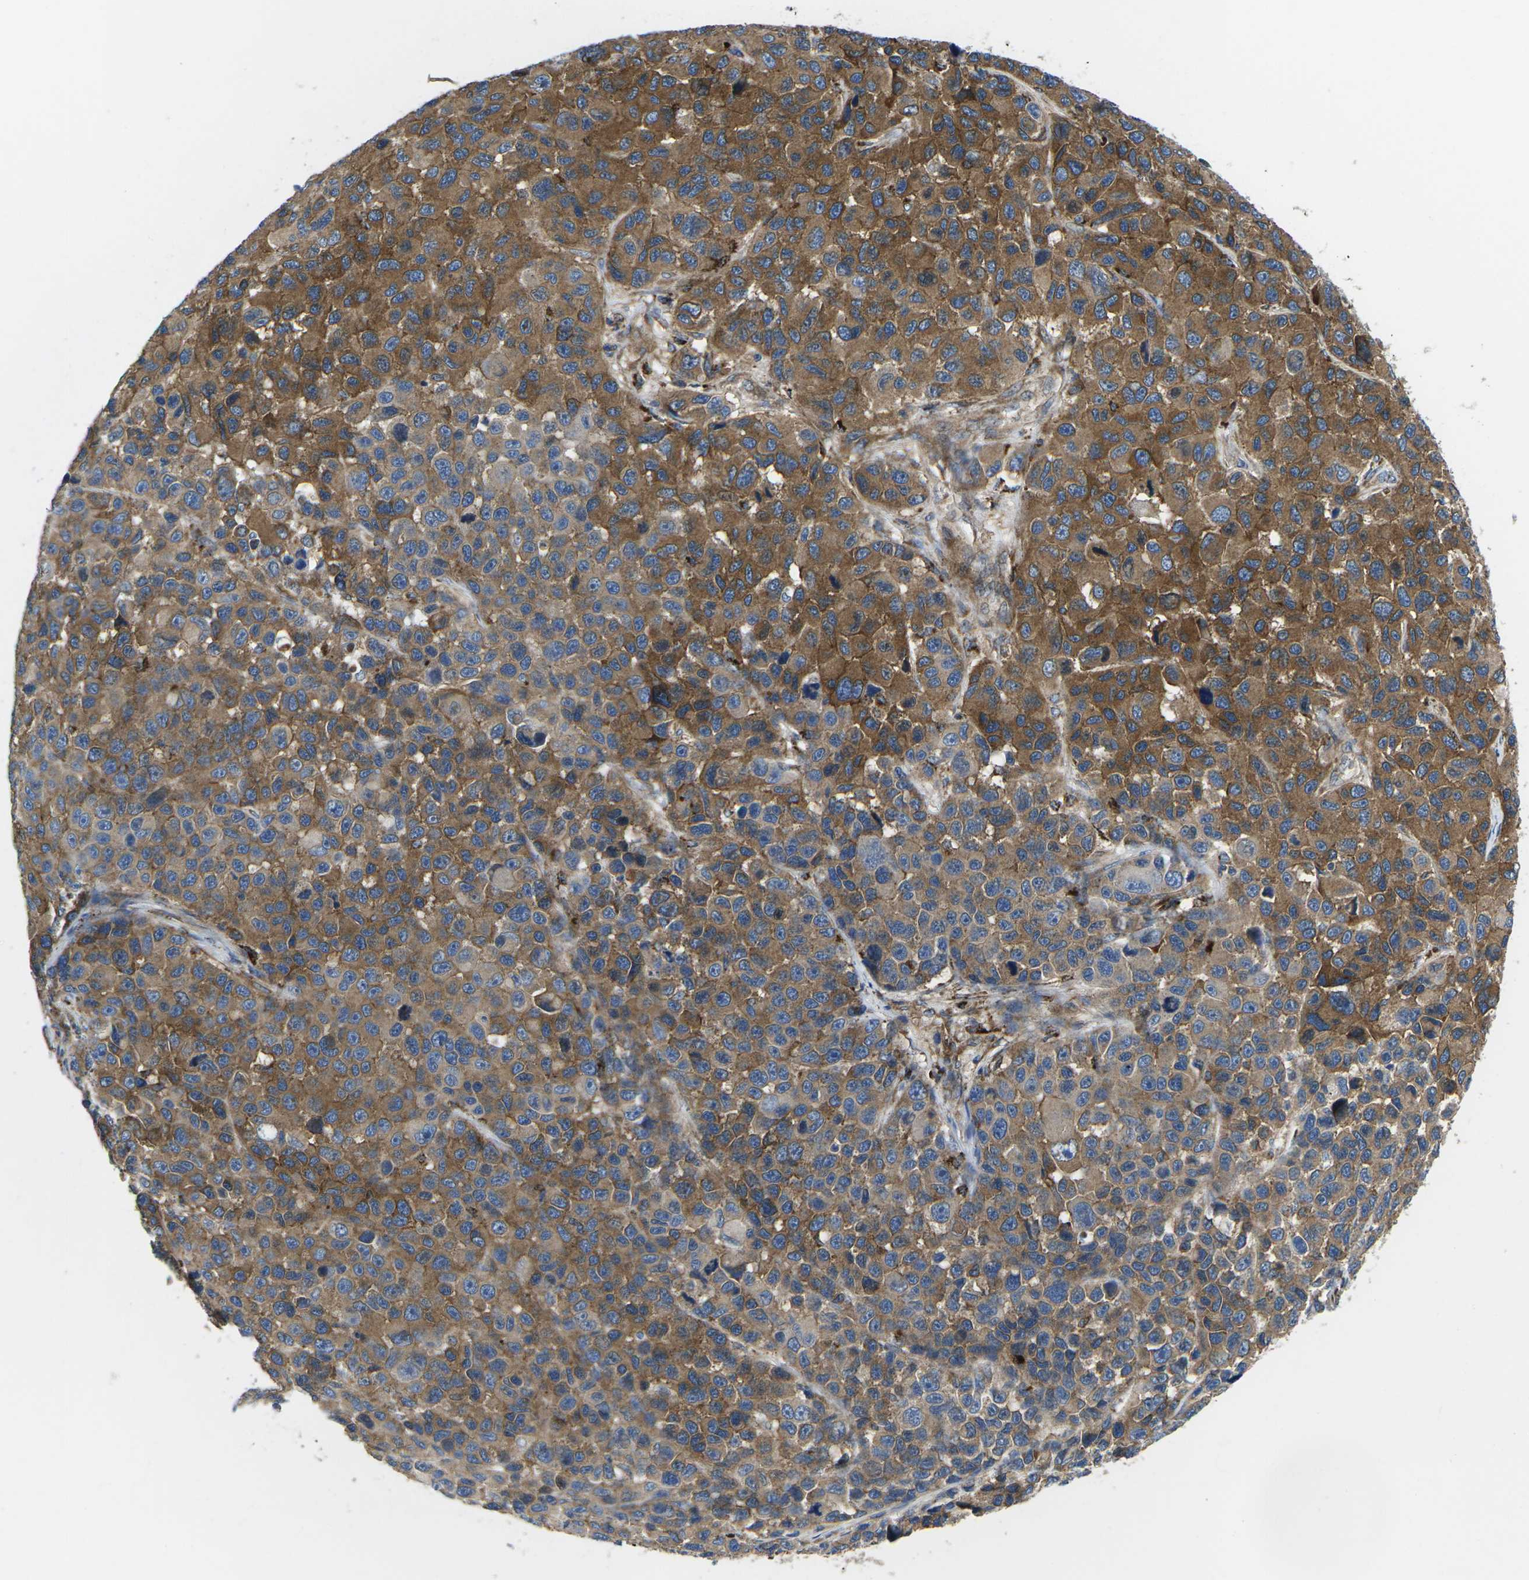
{"staining": {"intensity": "moderate", "quantity": ">75%", "location": "cytoplasmic/membranous"}, "tissue": "melanoma", "cell_type": "Tumor cells", "image_type": "cancer", "snomed": [{"axis": "morphology", "description": "Malignant melanoma, NOS"}, {"axis": "topography", "description": "Skin"}], "caption": "Protein expression analysis of human melanoma reveals moderate cytoplasmic/membranous staining in about >75% of tumor cells. The protein is stained brown, and the nuclei are stained in blue (DAB IHC with brightfield microscopy, high magnification).", "gene": "DLG1", "patient": {"sex": "male", "age": 53}}